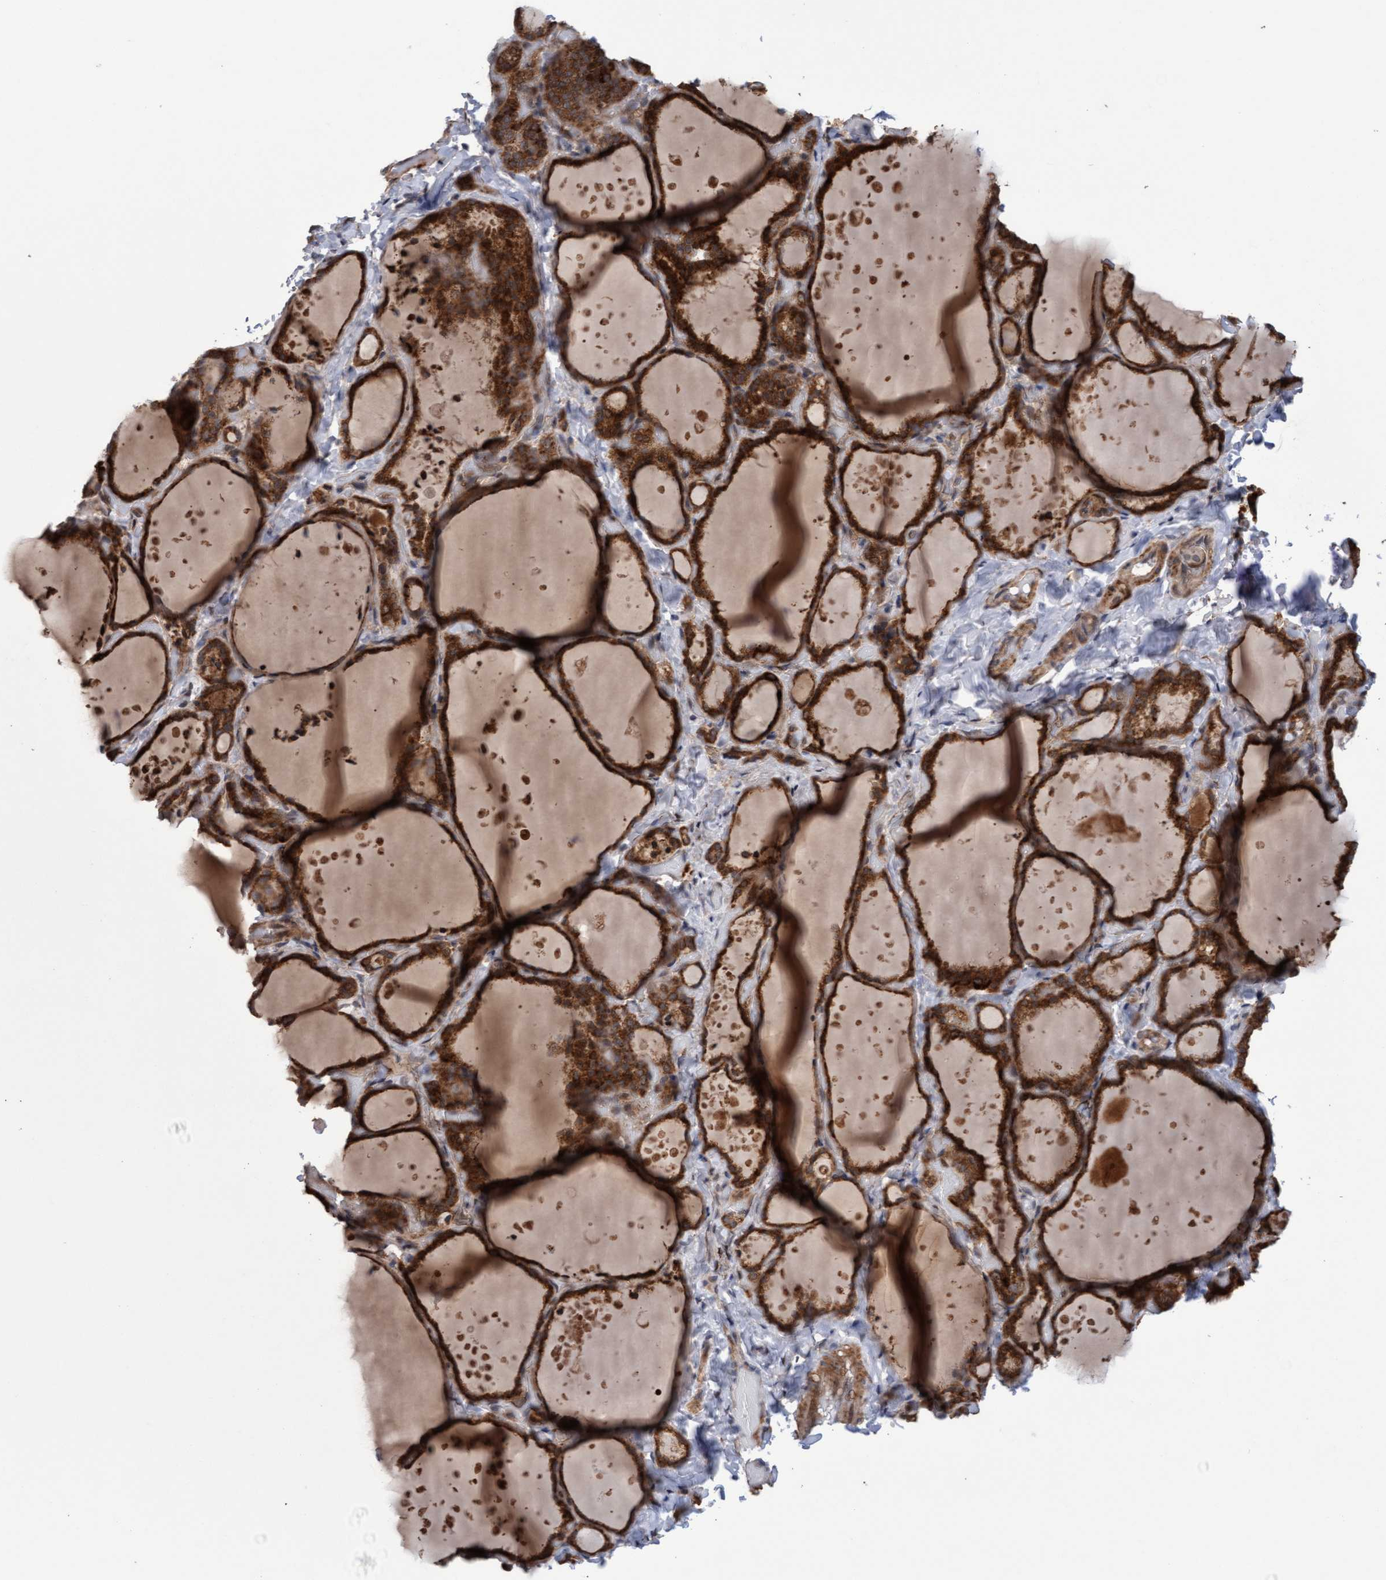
{"staining": {"intensity": "strong", "quantity": ">75%", "location": "cytoplasmic/membranous"}, "tissue": "thyroid gland", "cell_type": "Glandular cells", "image_type": "normal", "snomed": [{"axis": "morphology", "description": "Normal tissue, NOS"}, {"axis": "topography", "description": "Thyroid gland"}], "caption": "This is an image of immunohistochemistry staining of unremarkable thyroid gland, which shows strong expression in the cytoplasmic/membranous of glandular cells.", "gene": "PECR", "patient": {"sex": "female", "age": 44}}